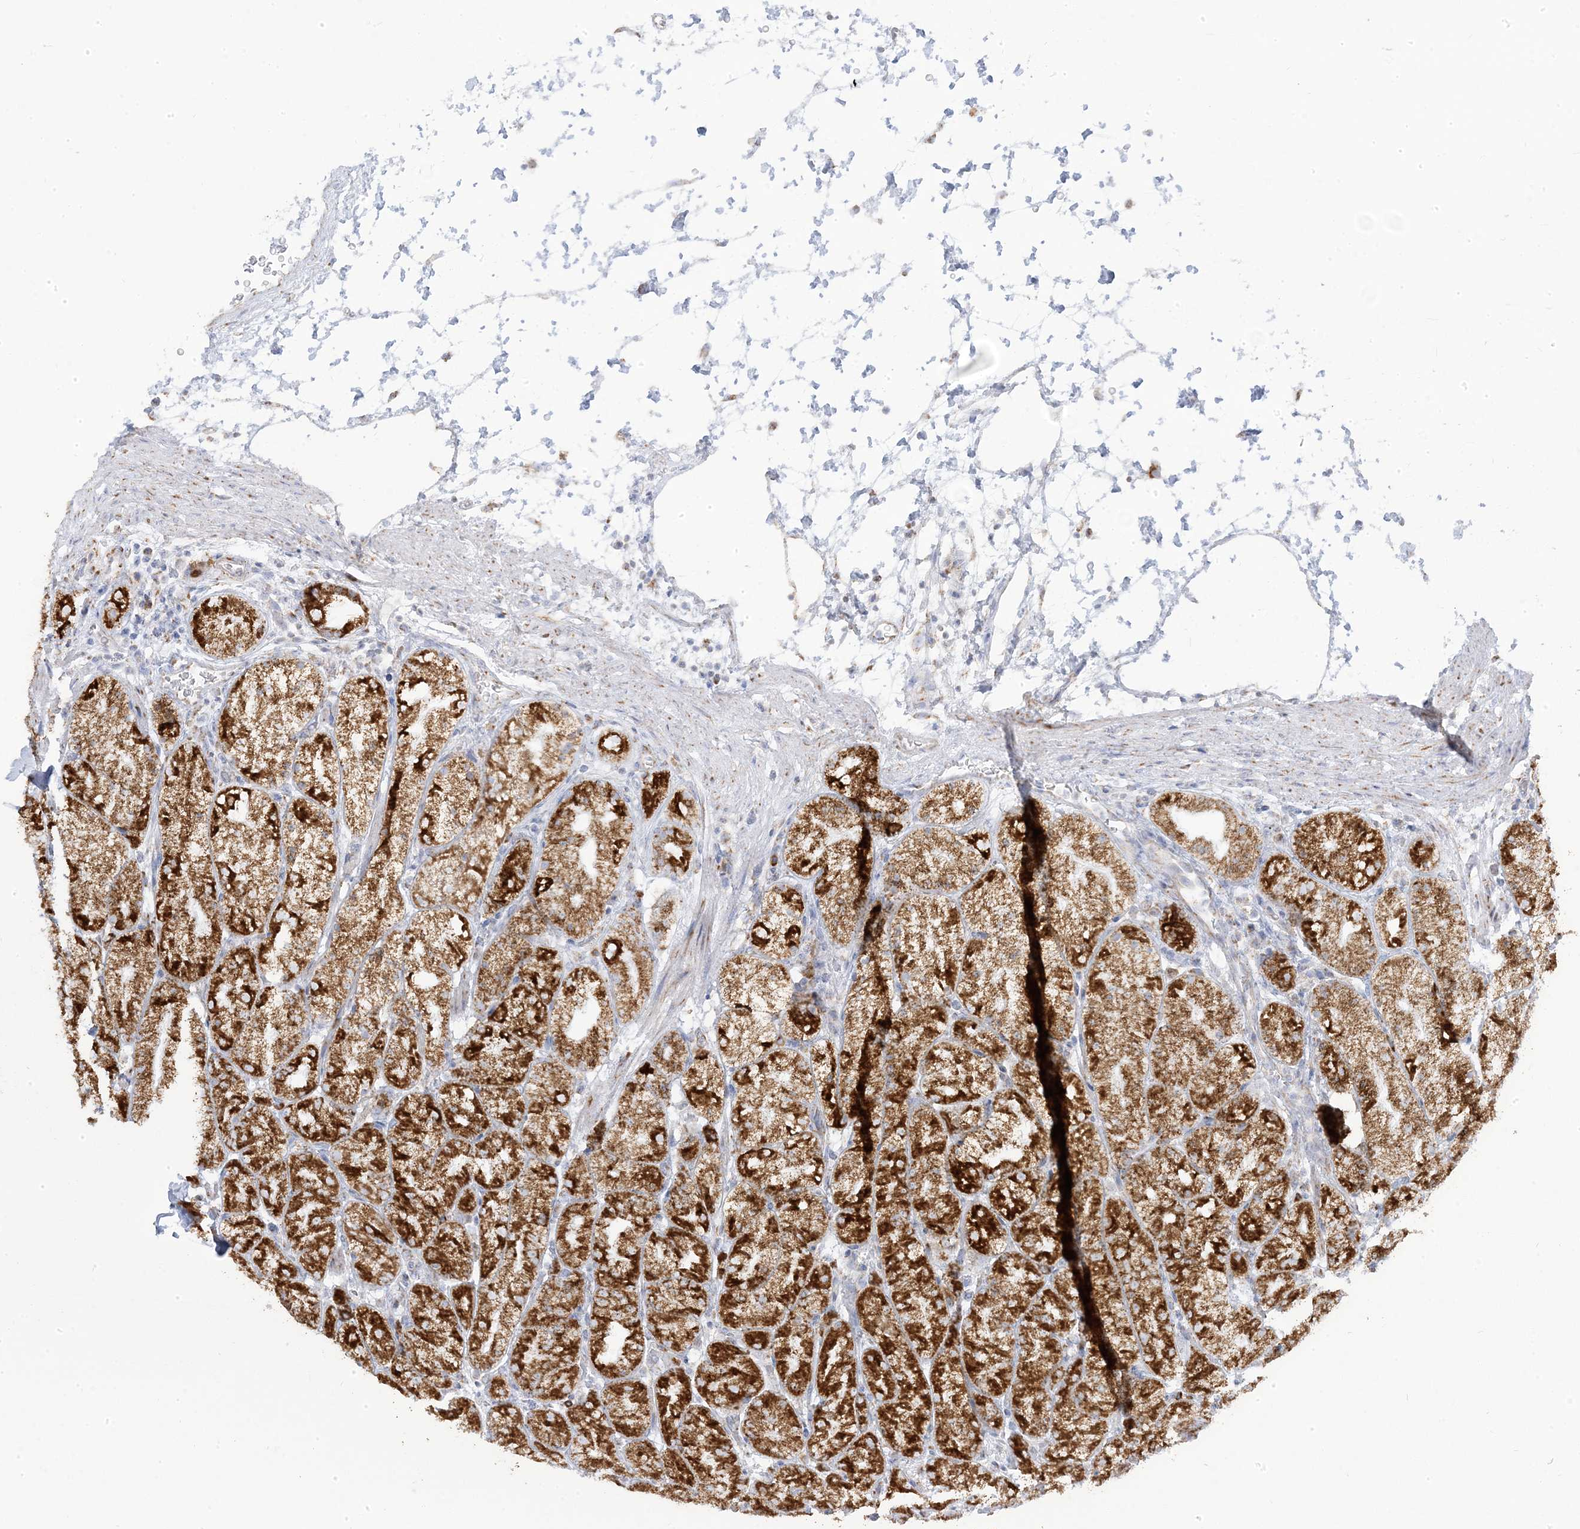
{"staining": {"intensity": "strong", "quantity": ">75%", "location": "cytoplasmic/membranous"}, "tissue": "stomach", "cell_type": "Glandular cells", "image_type": "normal", "snomed": [{"axis": "morphology", "description": "Normal tissue, NOS"}, {"axis": "topography", "description": "Stomach, upper"}], "caption": "IHC photomicrograph of unremarkable stomach: human stomach stained using immunohistochemistry (IHC) displays high levels of strong protein expression localized specifically in the cytoplasmic/membranous of glandular cells, appearing as a cytoplasmic/membranous brown color.", "gene": "PCCB", "patient": {"sex": "male", "age": 48}}